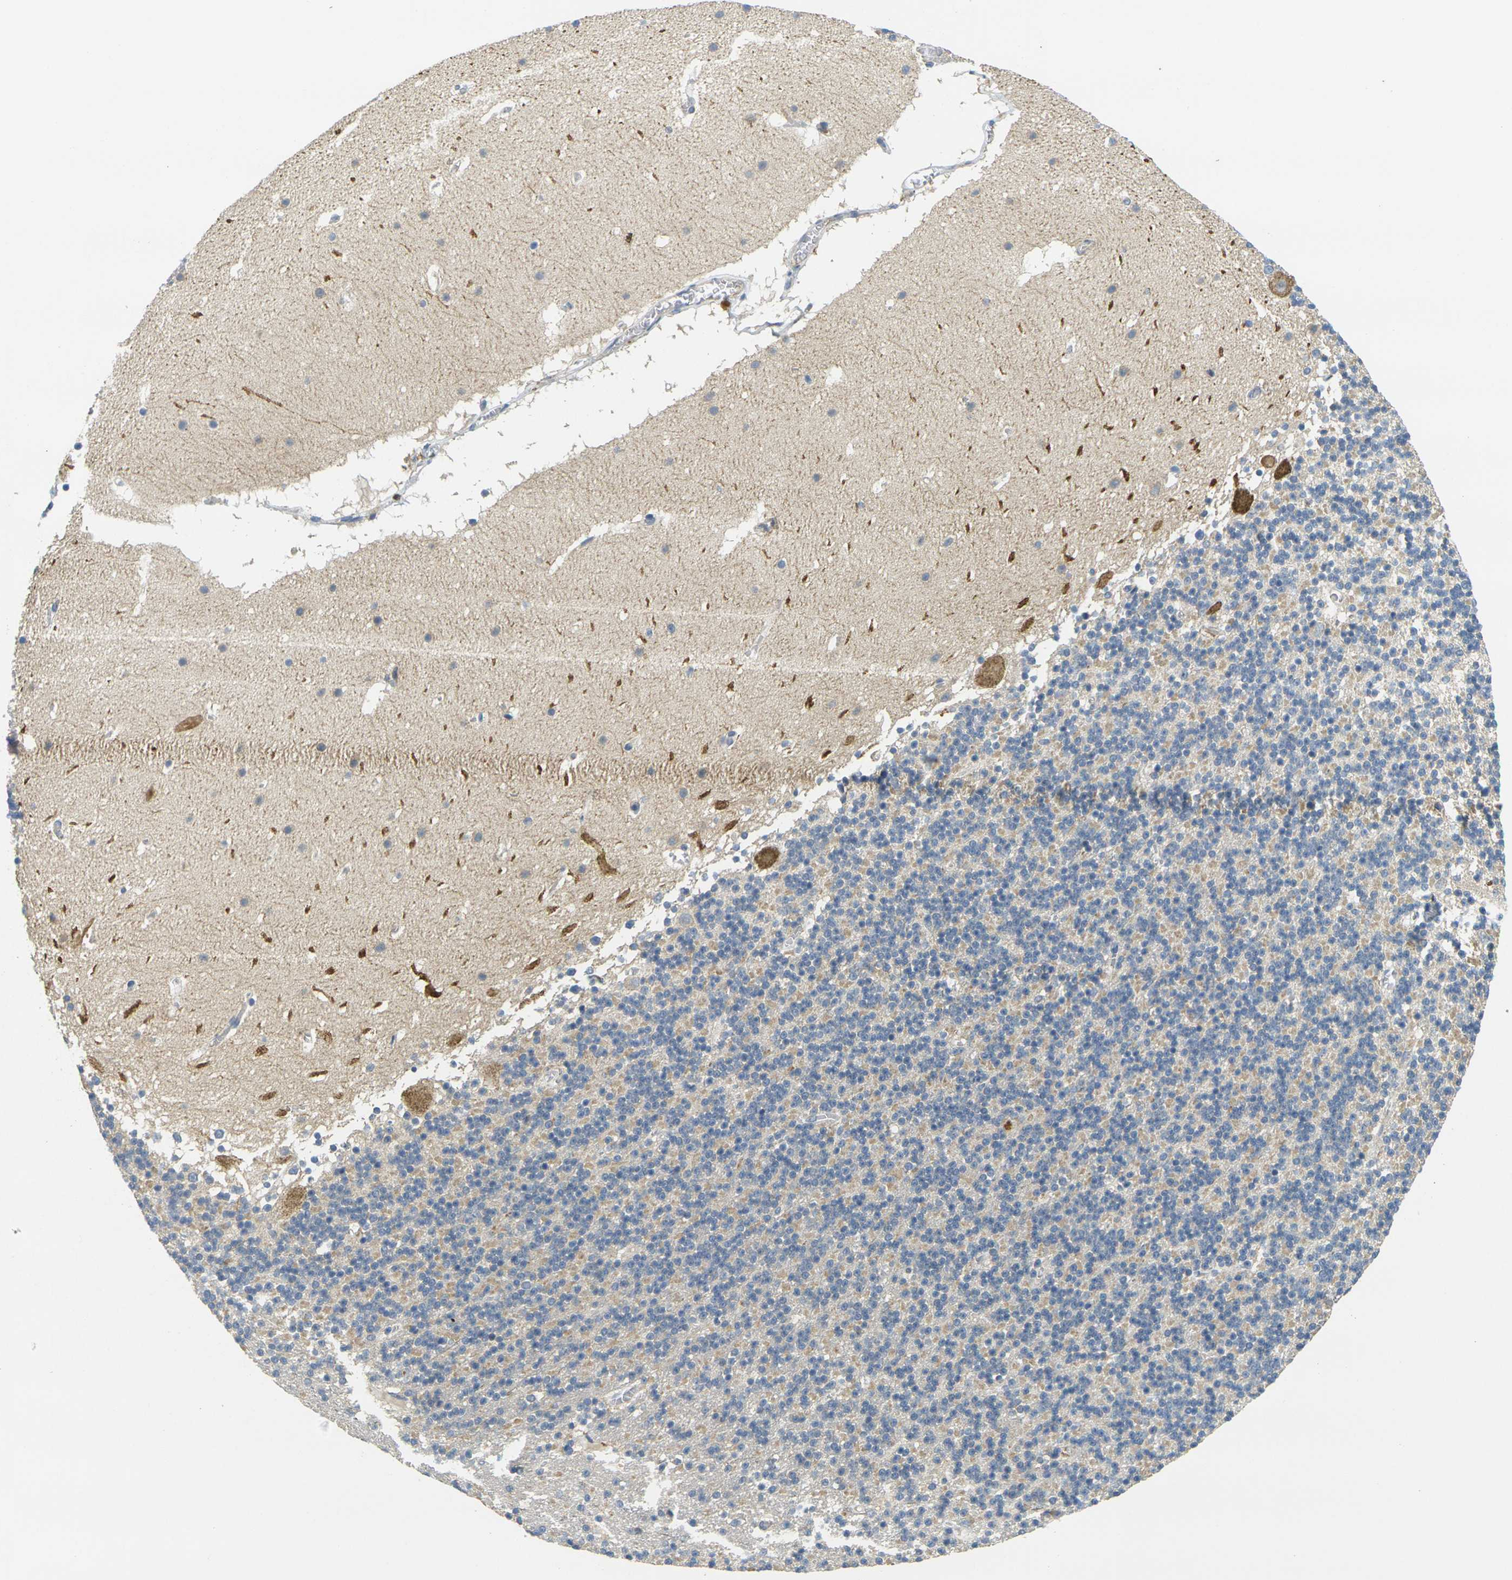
{"staining": {"intensity": "weak", "quantity": "25%-75%", "location": "cytoplasmic/membranous"}, "tissue": "cerebellum", "cell_type": "Cells in granular layer", "image_type": "normal", "snomed": [{"axis": "morphology", "description": "Normal tissue, NOS"}, {"axis": "topography", "description": "Cerebellum"}], "caption": "Immunohistochemical staining of normal human cerebellum displays low levels of weak cytoplasmic/membranous positivity in about 25%-75% of cells in granular layer.", "gene": "MINAR2", "patient": {"sex": "male", "age": 45}}